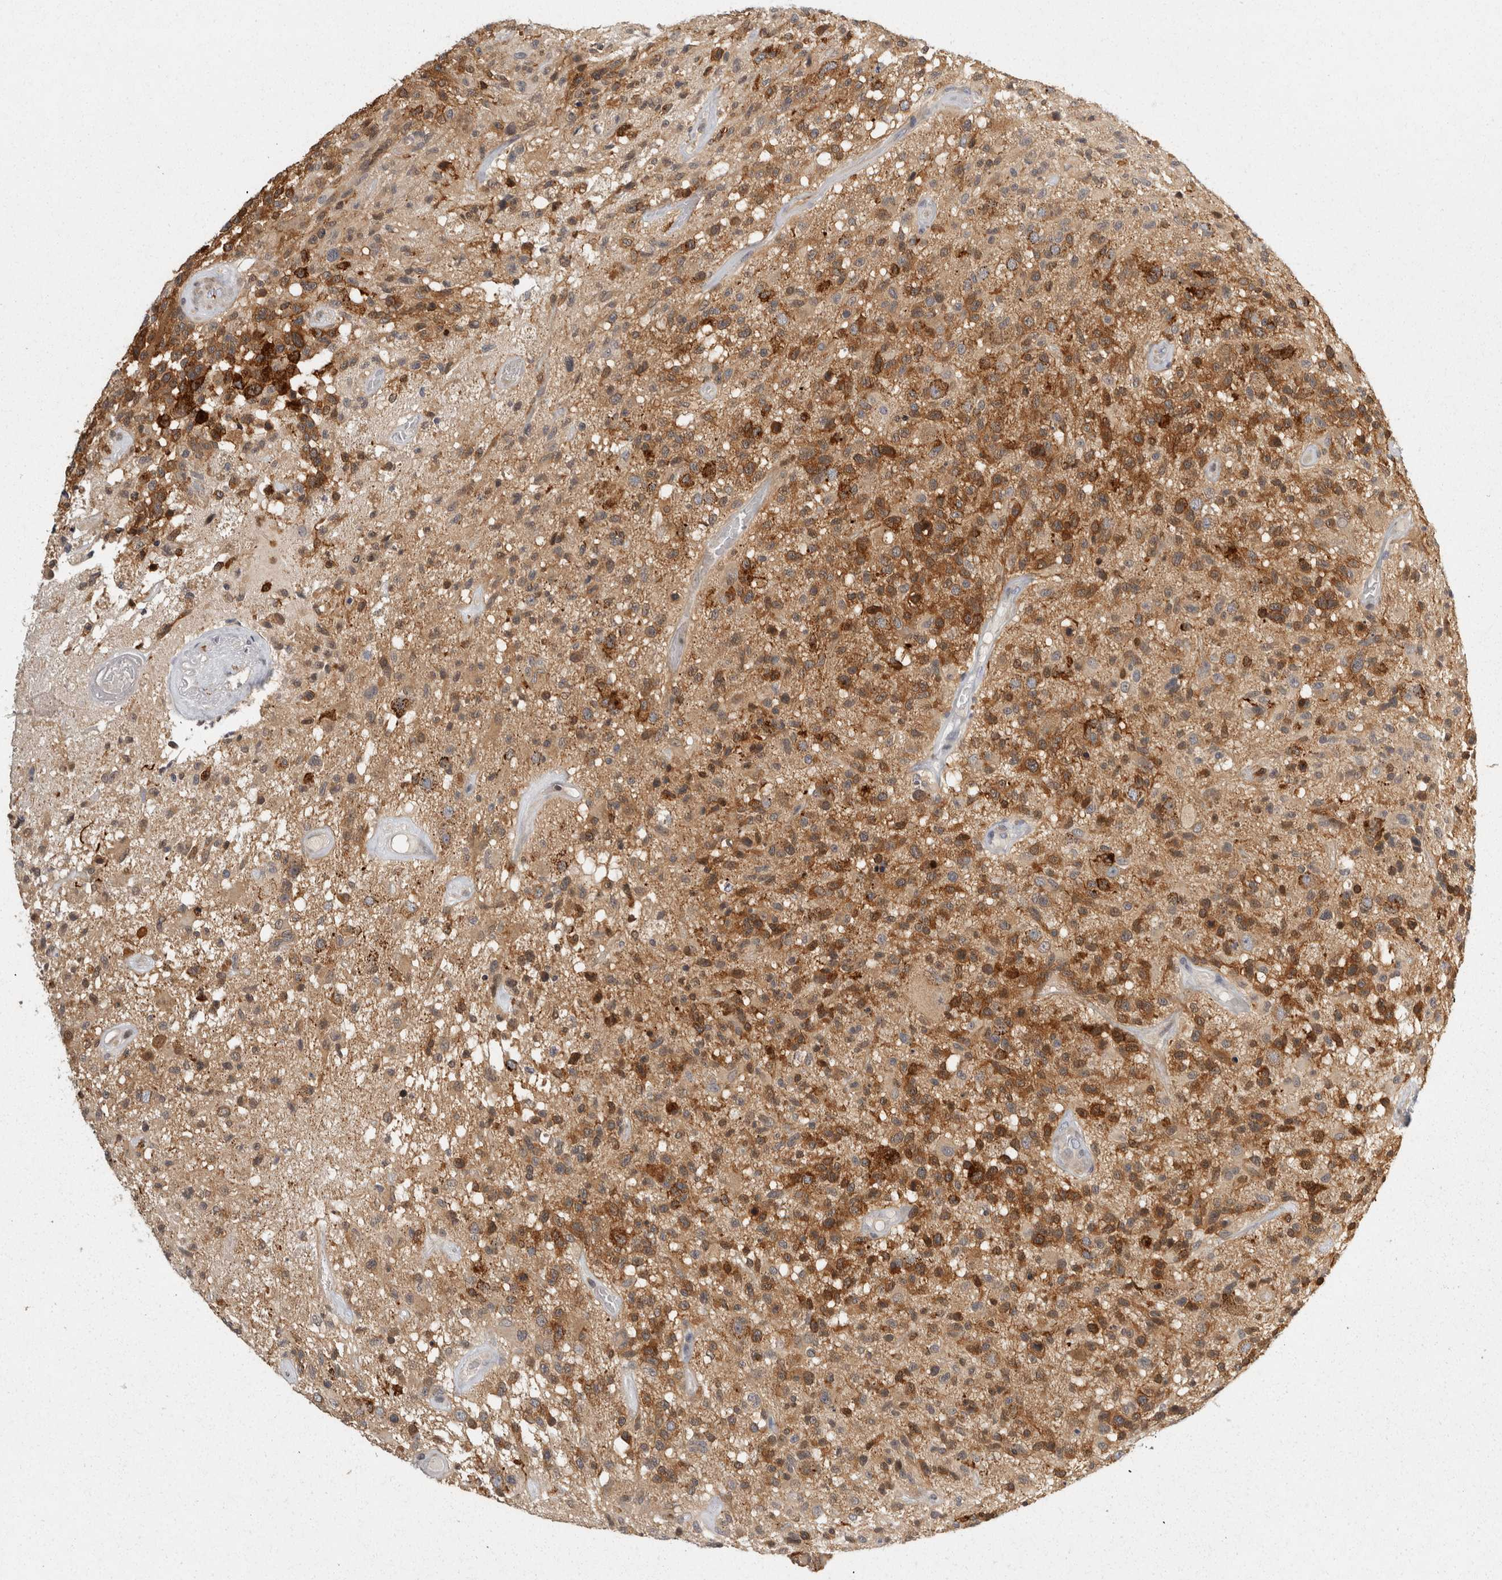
{"staining": {"intensity": "strong", "quantity": "25%-75%", "location": "cytoplasmic/membranous"}, "tissue": "glioma", "cell_type": "Tumor cells", "image_type": "cancer", "snomed": [{"axis": "morphology", "description": "Glioma, malignant, High grade"}, {"axis": "morphology", "description": "Glioblastoma, NOS"}, {"axis": "topography", "description": "Brain"}], "caption": "A photomicrograph showing strong cytoplasmic/membranous positivity in about 25%-75% of tumor cells in glioma, as visualized by brown immunohistochemical staining.", "gene": "ACAT2", "patient": {"sex": "male", "age": 60}}